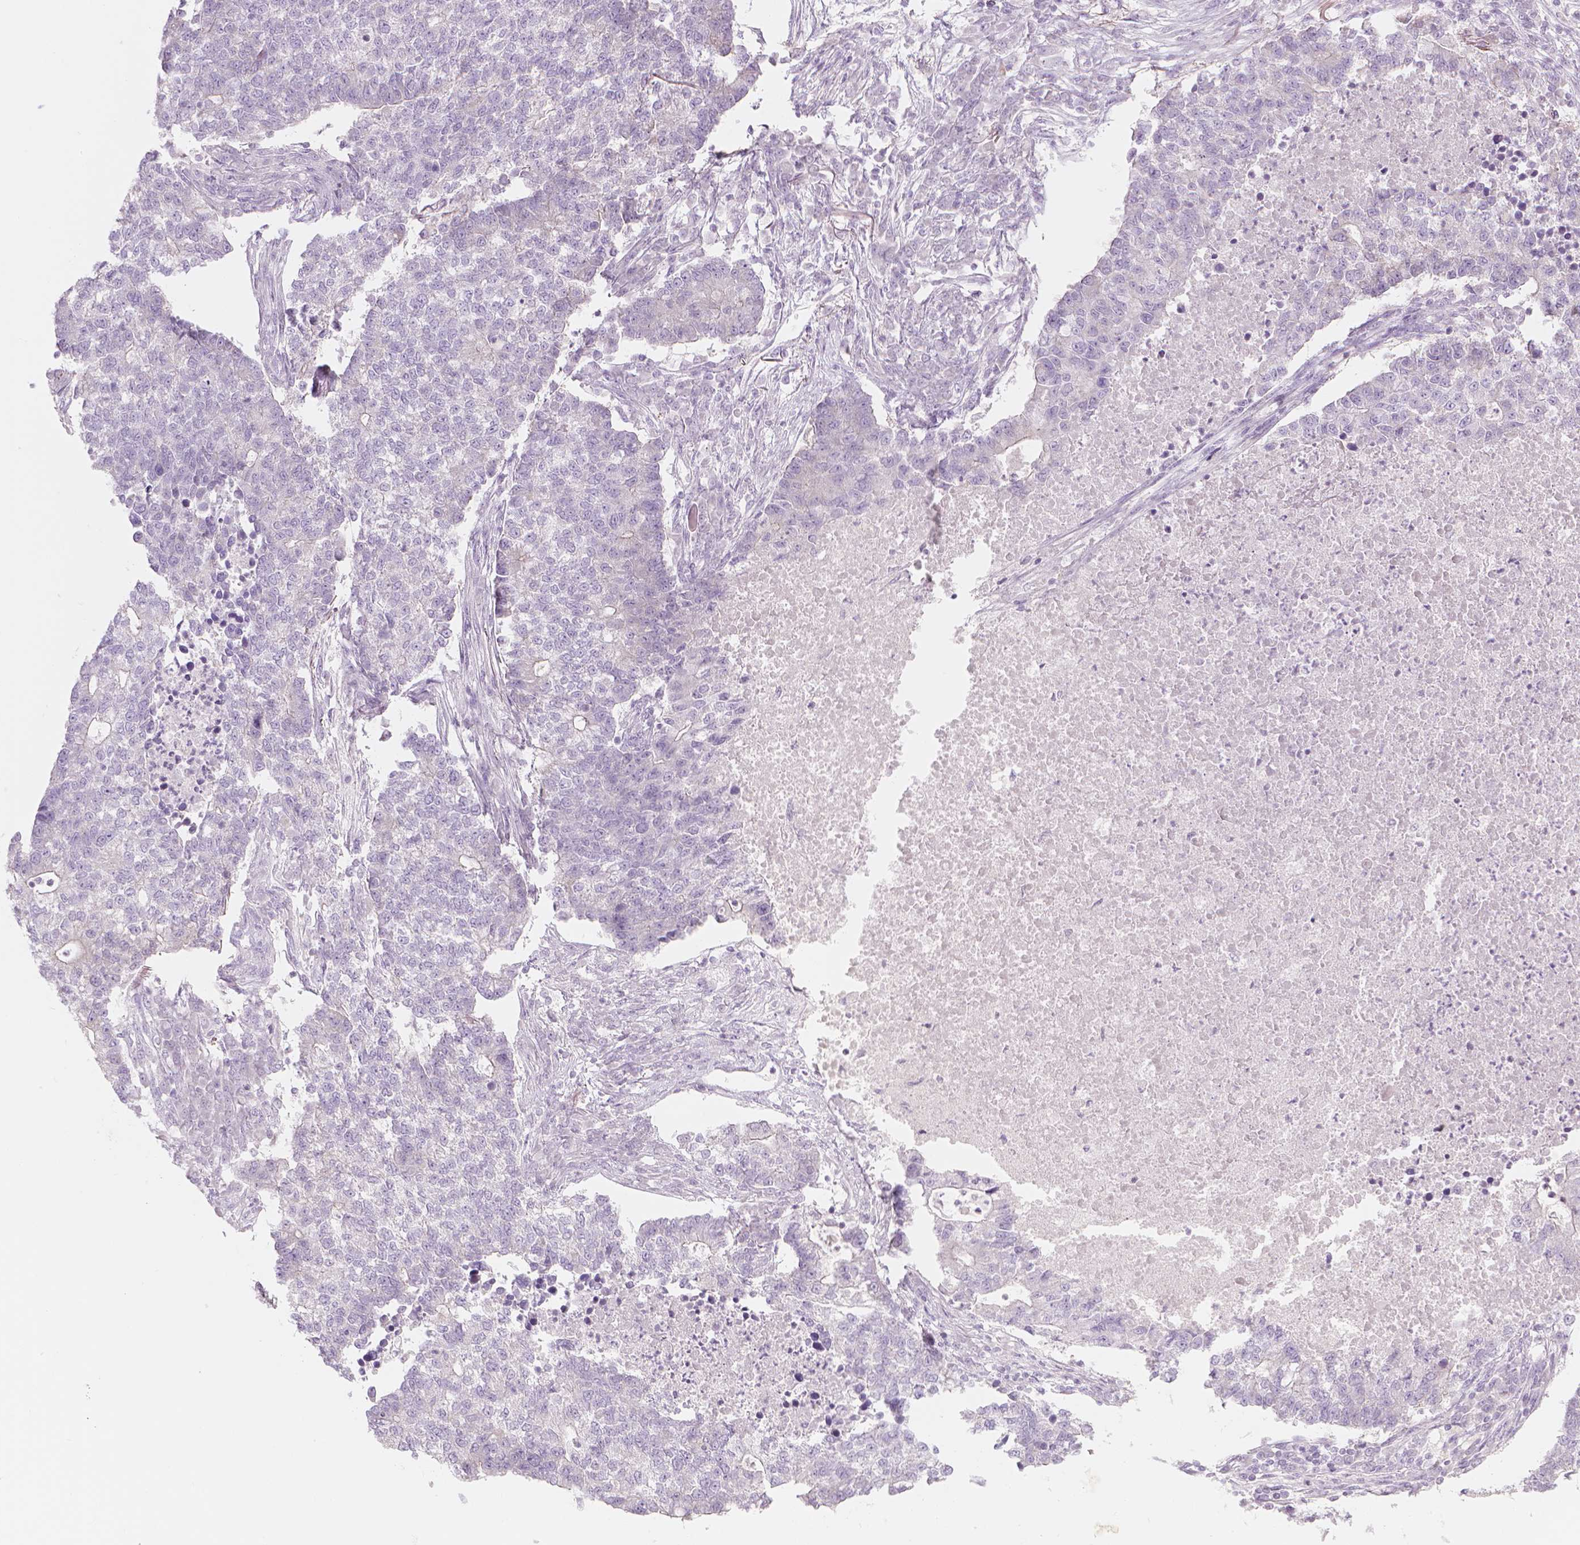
{"staining": {"intensity": "negative", "quantity": "none", "location": "none"}, "tissue": "lung cancer", "cell_type": "Tumor cells", "image_type": "cancer", "snomed": [{"axis": "morphology", "description": "Adenocarcinoma, NOS"}, {"axis": "topography", "description": "Lung"}], "caption": "The immunohistochemistry photomicrograph has no significant positivity in tumor cells of lung cancer (adenocarcinoma) tissue.", "gene": "SHMT1", "patient": {"sex": "male", "age": 57}}